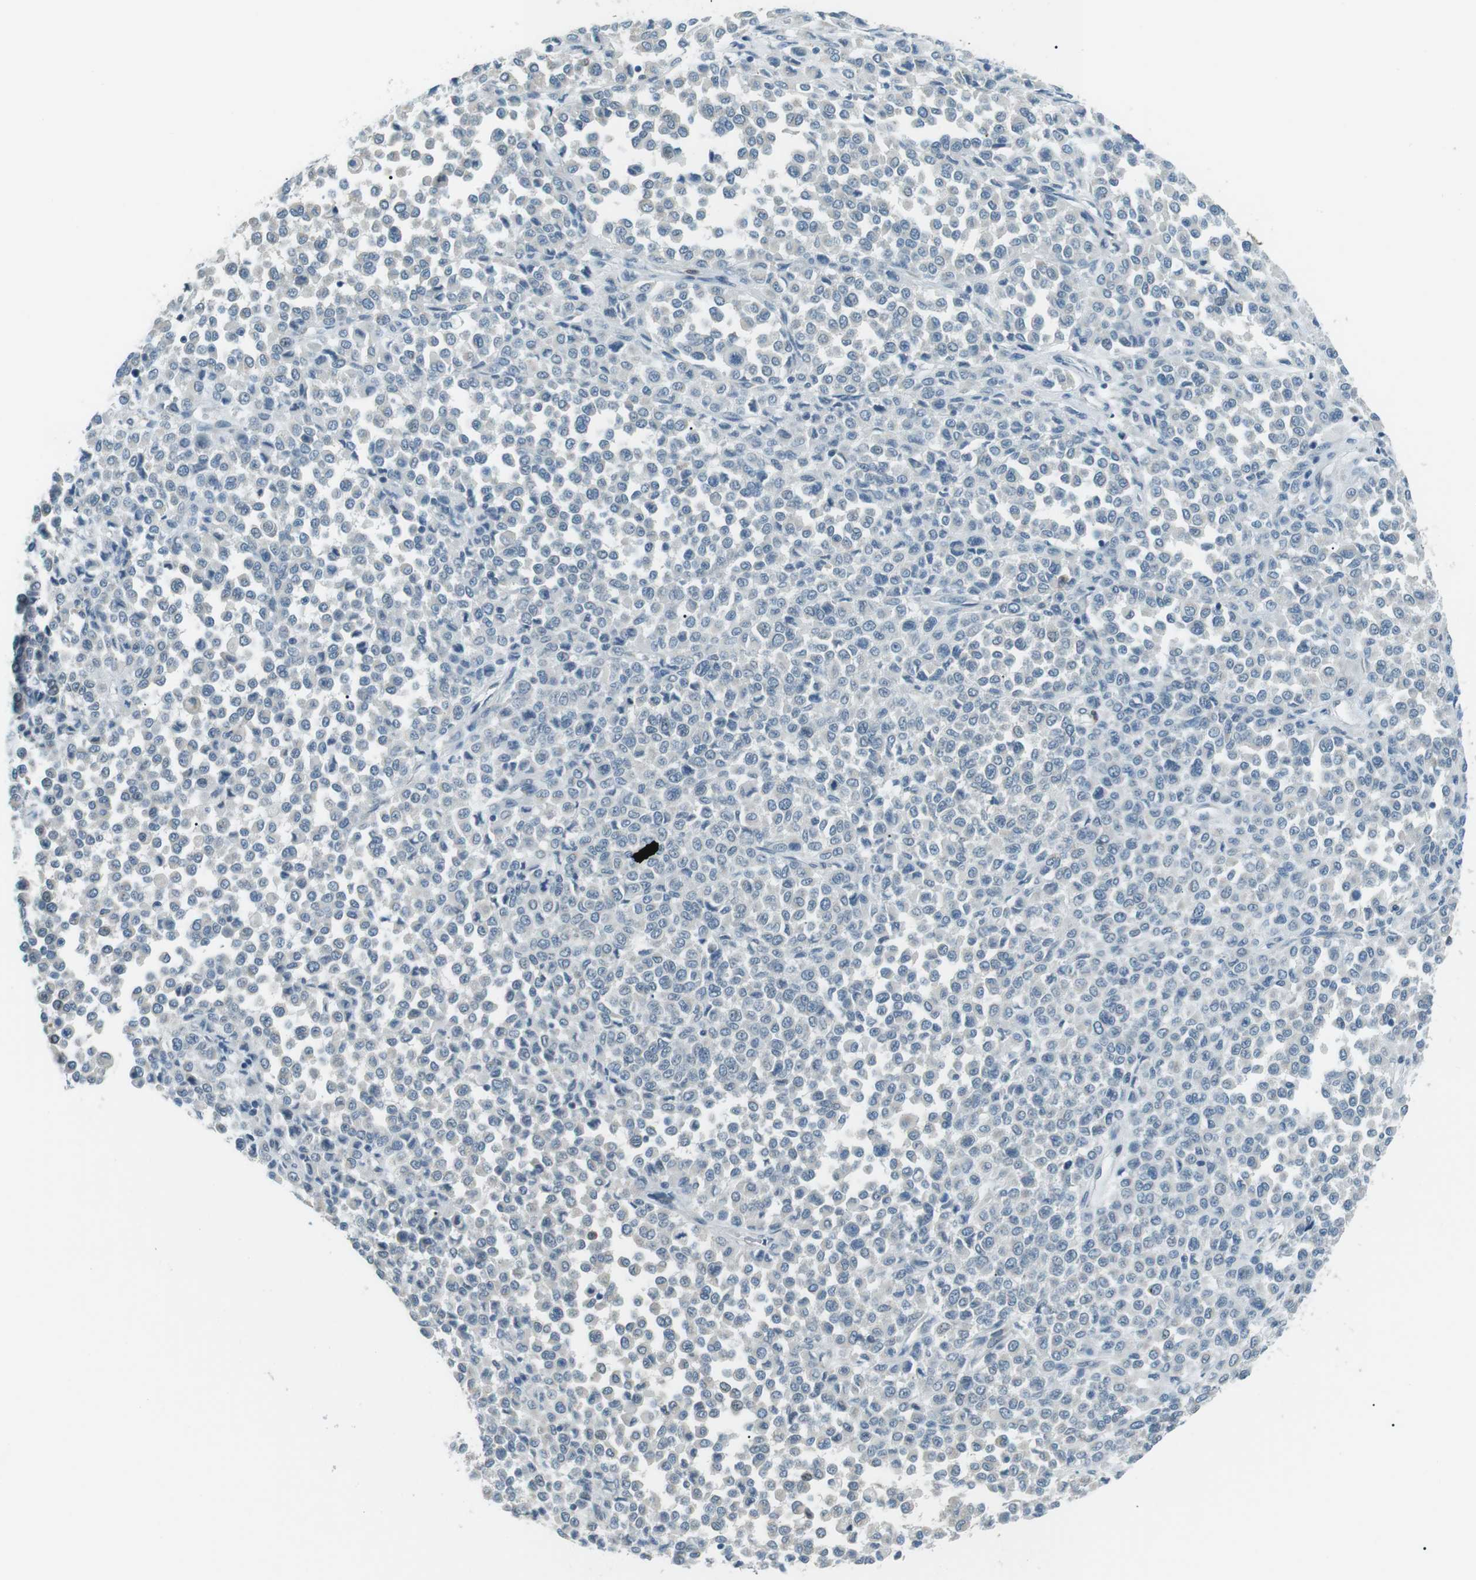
{"staining": {"intensity": "negative", "quantity": "none", "location": "none"}, "tissue": "melanoma", "cell_type": "Tumor cells", "image_type": "cancer", "snomed": [{"axis": "morphology", "description": "Malignant melanoma, Metastatic site"}, {"axis": "topography", "description": "Pancreas"}], "caption": "Image shows no significant protein expression in tumor cells of malignant melanoma (metastatic site).", "gene": "SERPINB2", "patient": {"sex": "female", "age": 30}}